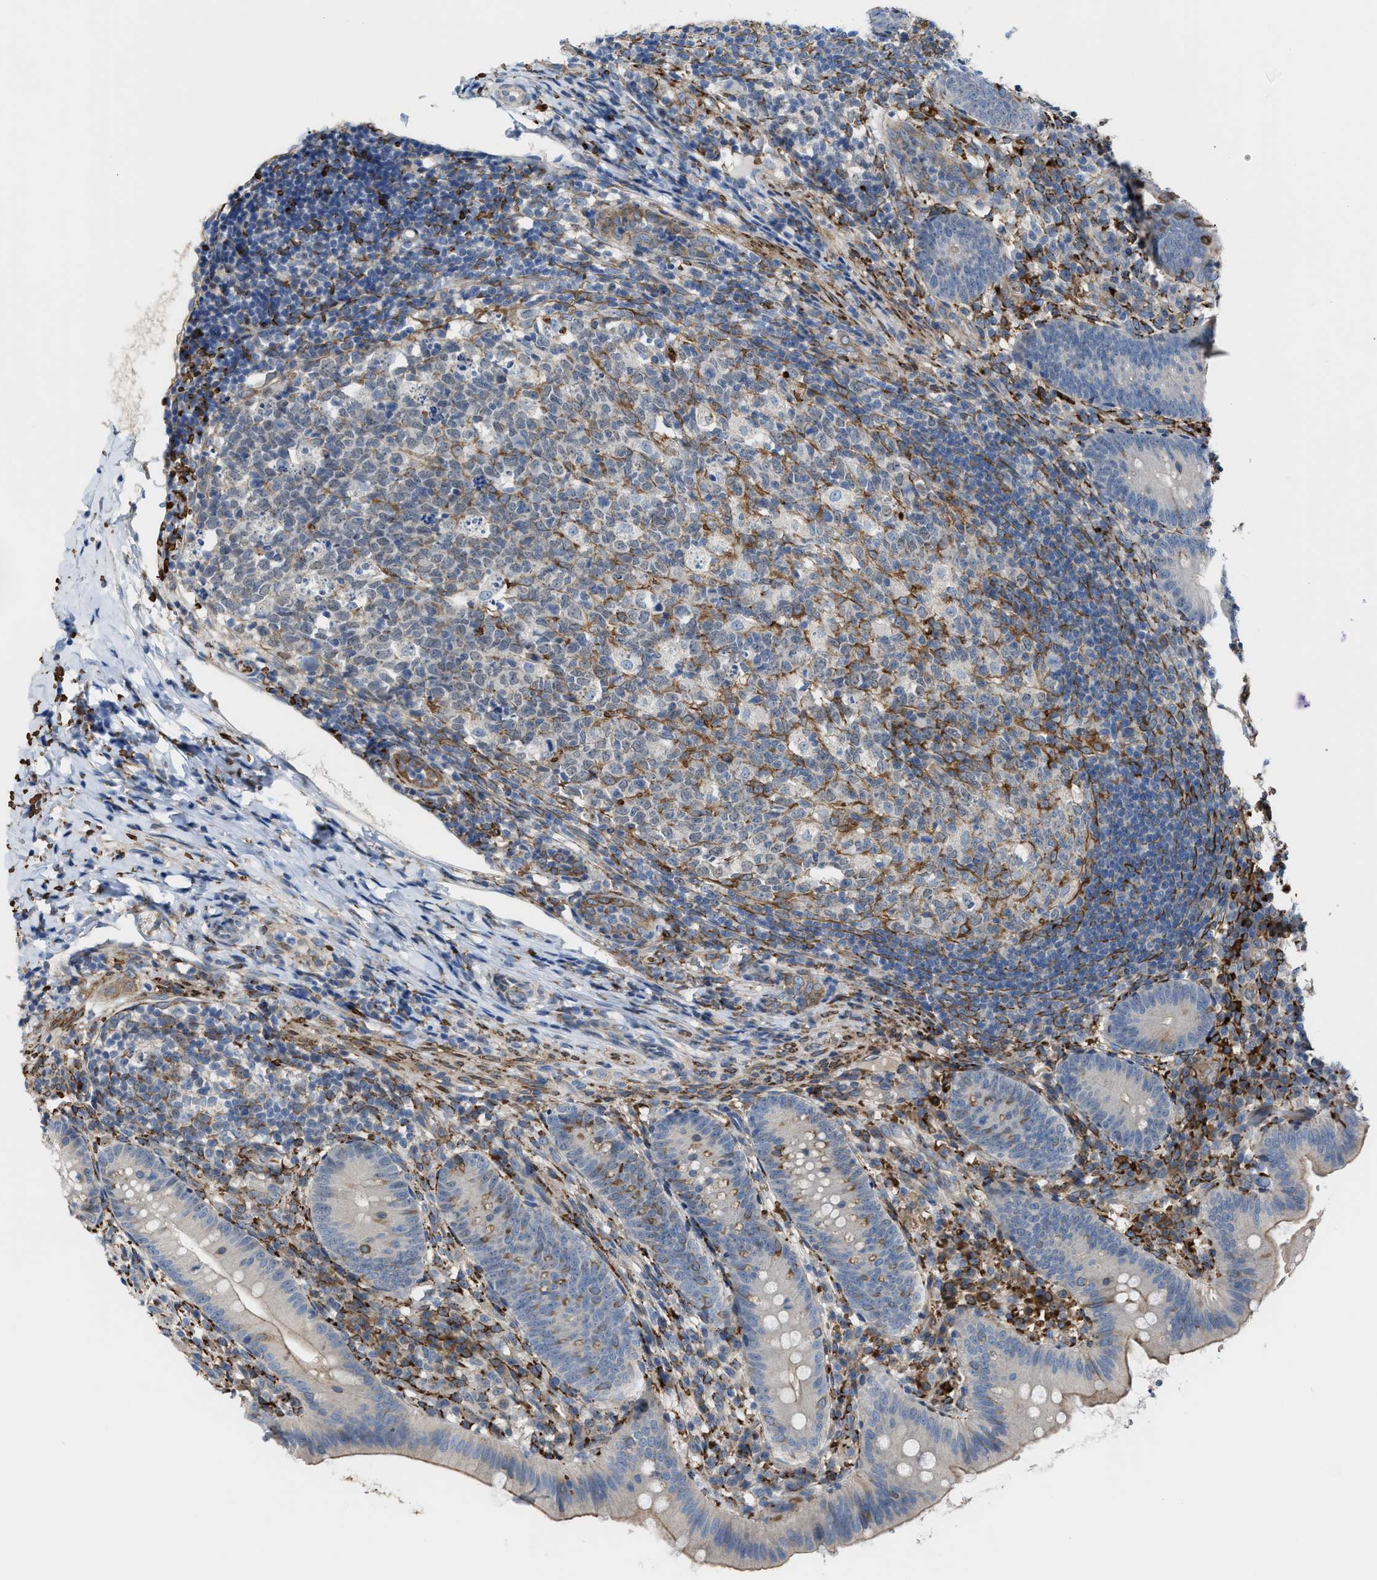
{"staining": {"intensity": "moderate", "quantity": "<25%", "location": "cytoplasmic/membranous"}, "tissue": "appendix", "cell_type": "Glandular cells", "image_type": "normal", "snomed": [{"axis": "morphology", "description": "Normal tissue, NOS"}, {"axis": "topography", "description": "Appendix"}], "caption": "Glandular cells demonstrate low levels of moderate cytoplasmic/membranous positivity in about <25% of cells in benign human appendix.", "gene": "SELENOM", "patient": {"sex": "male", "age": 1}}